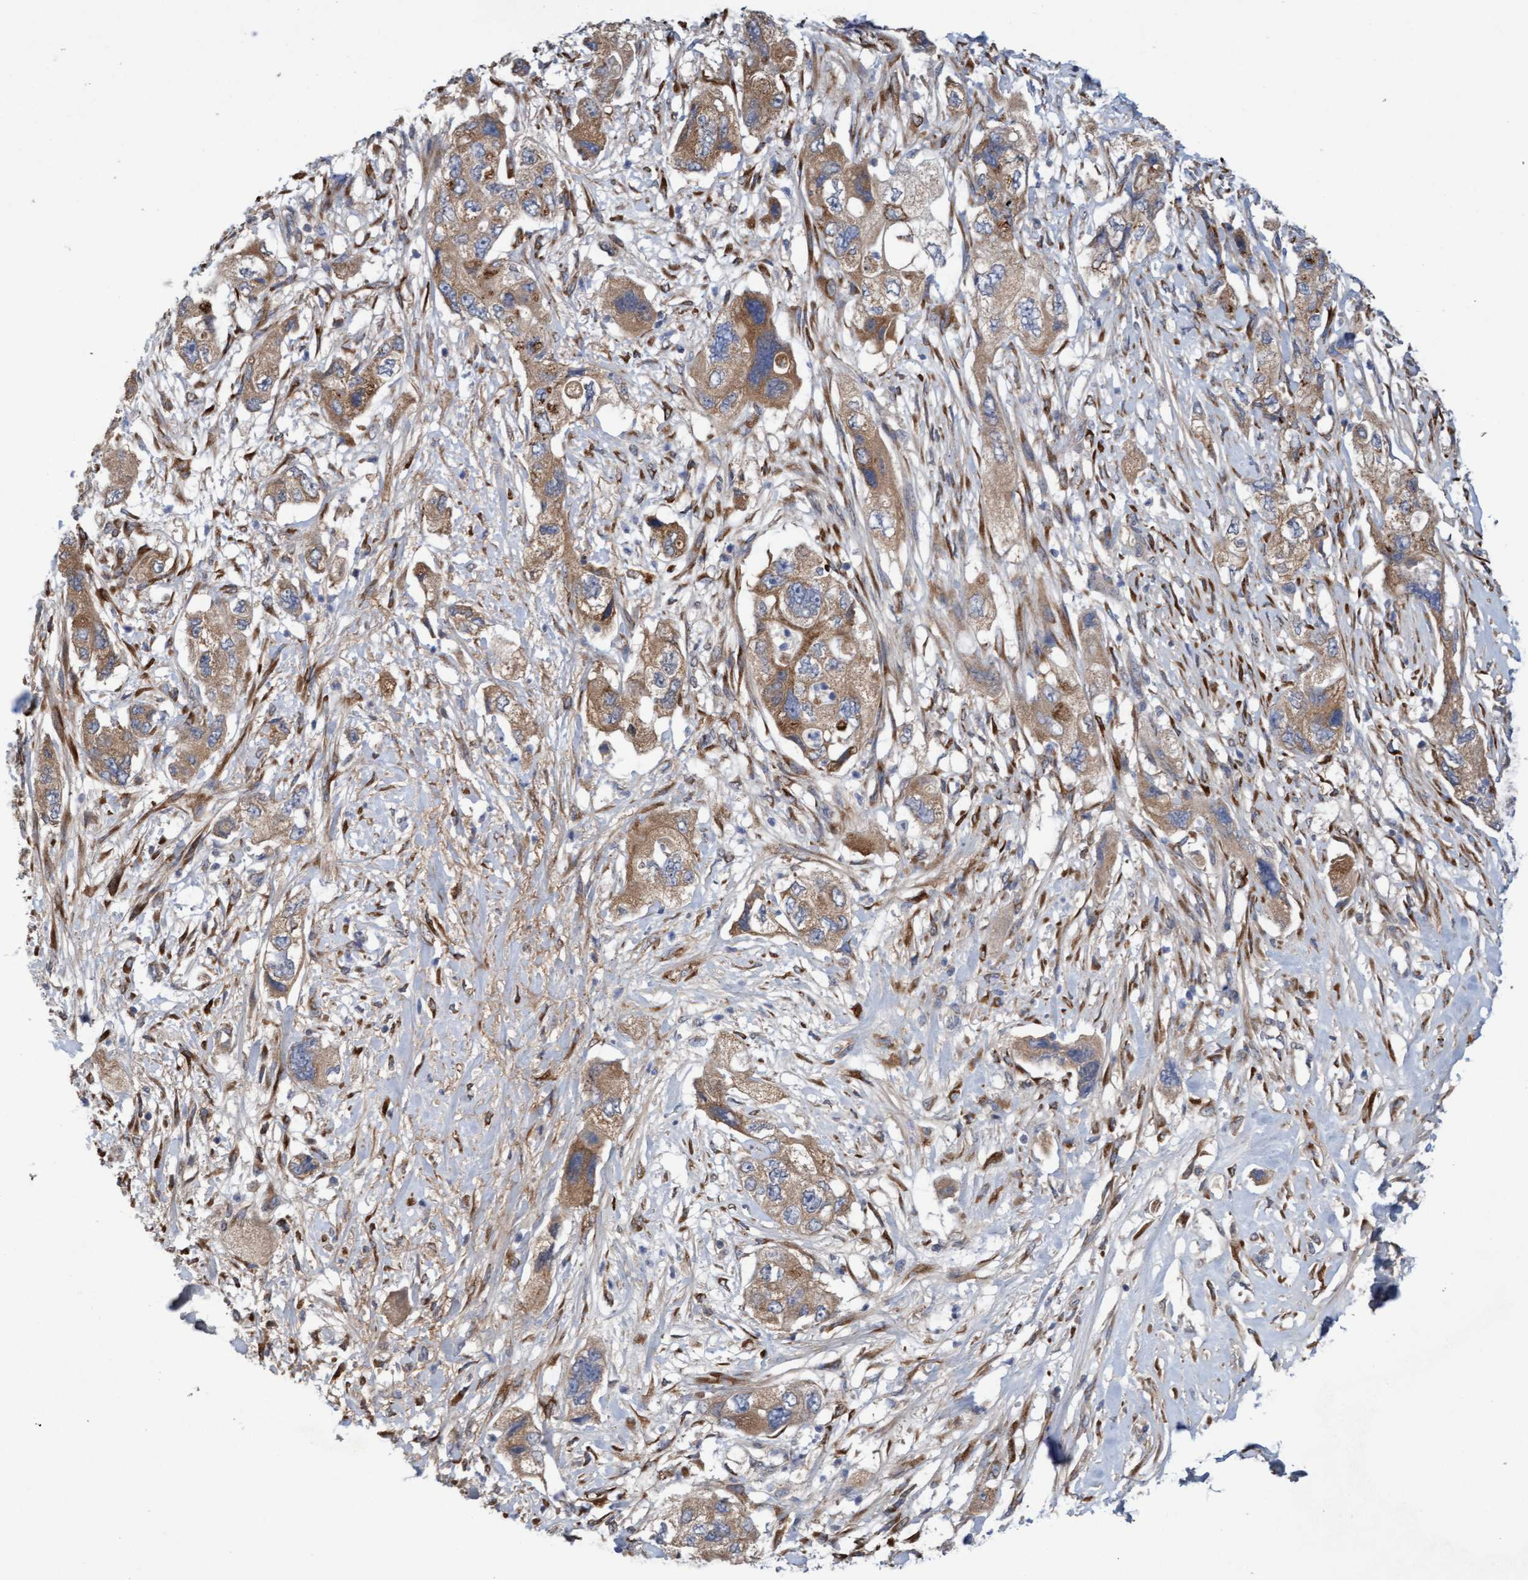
{"staining": {"intensity": "moderate", "quantity": ">75%", "location": "cytoplasmic/membranous"}, "tissue": "pancreatic cancer", "cell_type": "Tumor cells", "image_type": "cancer", "snomed": [{"axis": "morphology", "description": "Adenocarcinoma, NOS"}, {"axis": "topography", "description": "Pancreas"}], "caption": "Tumor cells show medium levels of moderate cytoplasmic/membranous positivity in approximately >75% of cells in human pancreatic cancer (adenocarcinoma). The staining was performed using DAB (3,3'-diaminobenzidine), with brown indicating positive protein expression. Nuclei are stained blue with hematoxylin.", "gene": "DDHD2", "patient": {"sex": "female", "age": 73}}